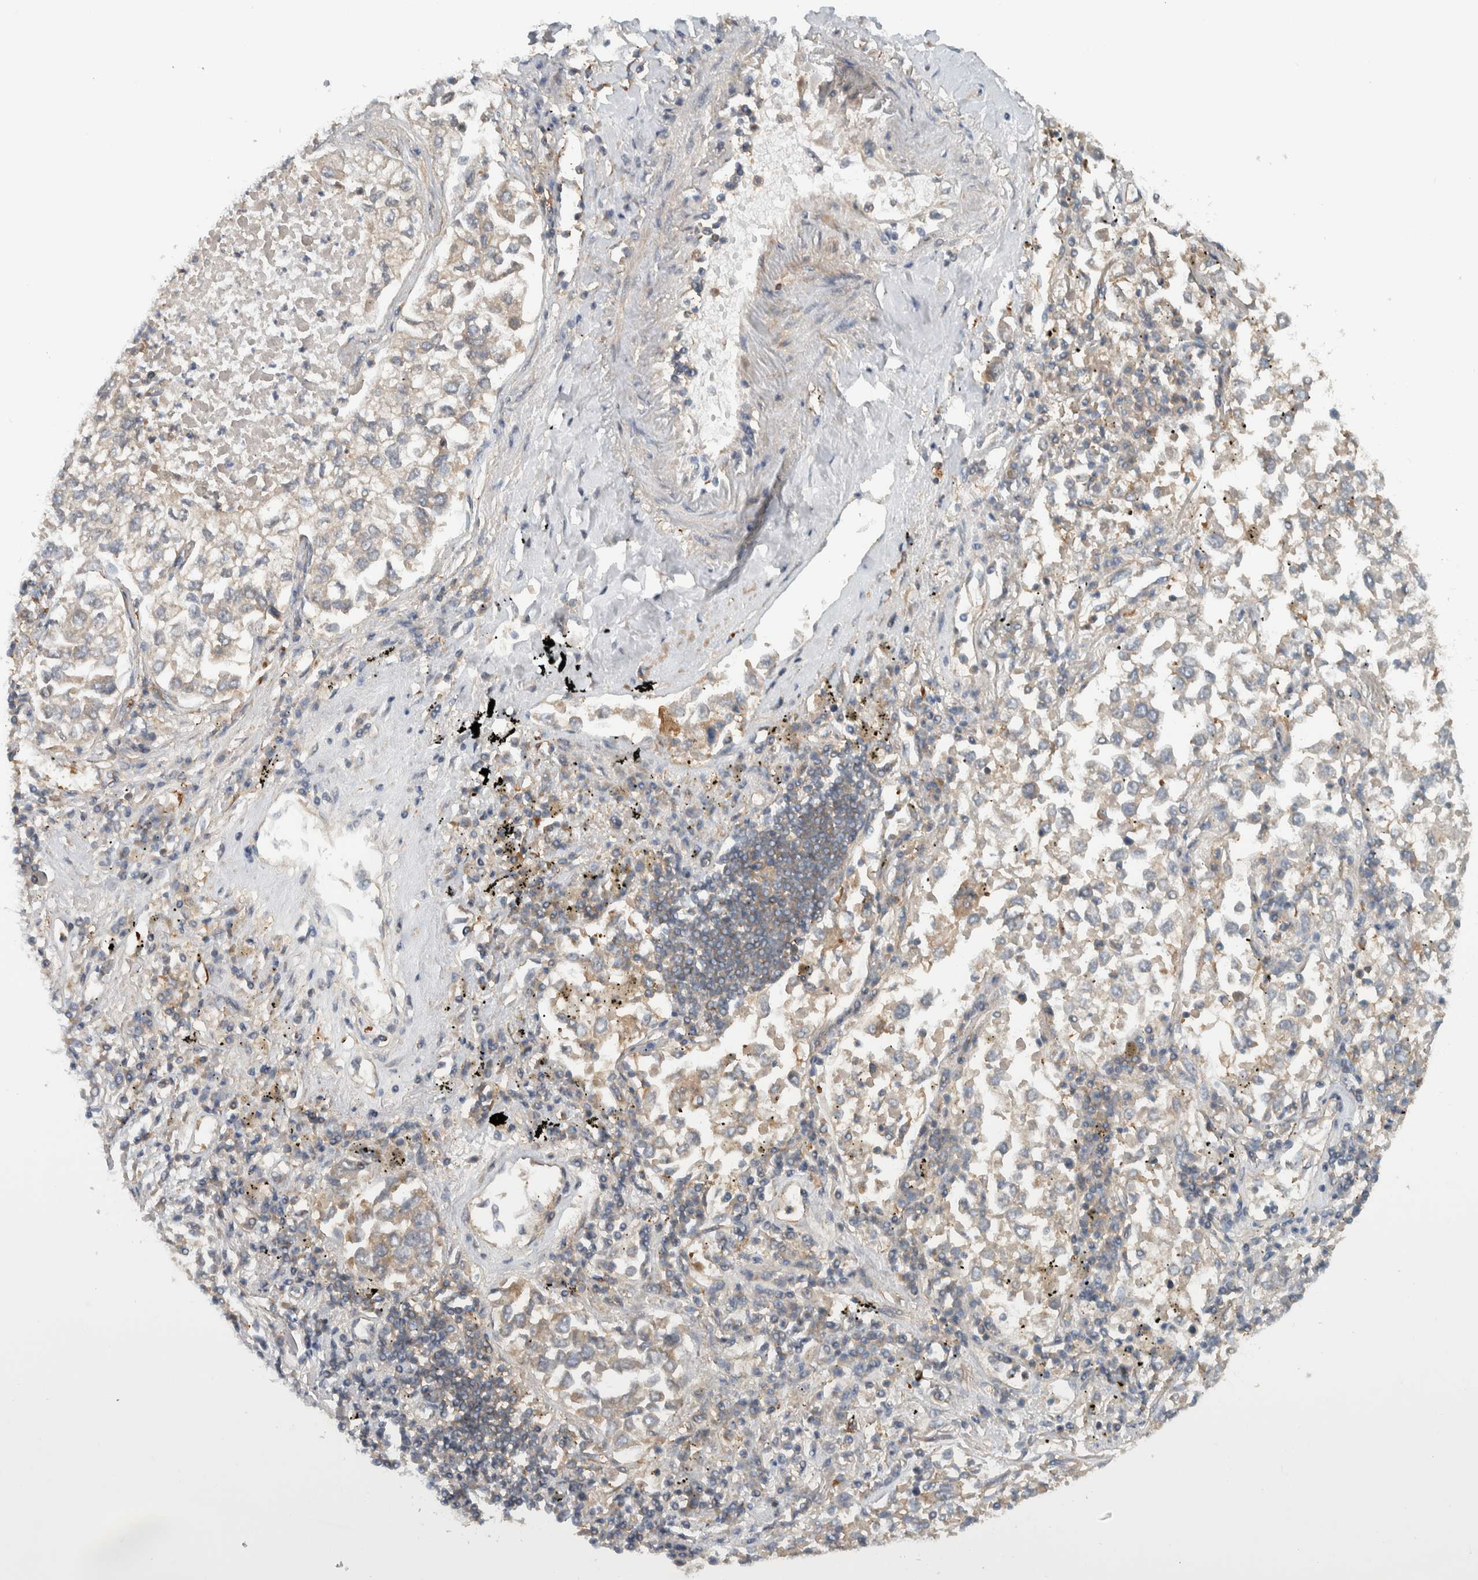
{"staining": {"intensity": "negative", "quantity": "none", "location": "none"}, "tissue": "lung cancer", "cell_type": "Tumor cells", "image_type": "cancer", "snomed": [{"axis": "morphology", "description": "Inflammation, NOS"}, {"axis": "morphology", "description": "Adenocarcinoma, NOS"}, {"axis": "topography", "description": "Lung"}], "caption": "Tumor cells are negative for protein expression in human lung adenocarcinoma. (Stains: DAB immunohistochemistry (IHC) with hematoxylin counter stain, Microscopy: brightfield microscopy at high magnification).", "gene": "MPRIP", "patient": {"sex": "male", "age": 63}}